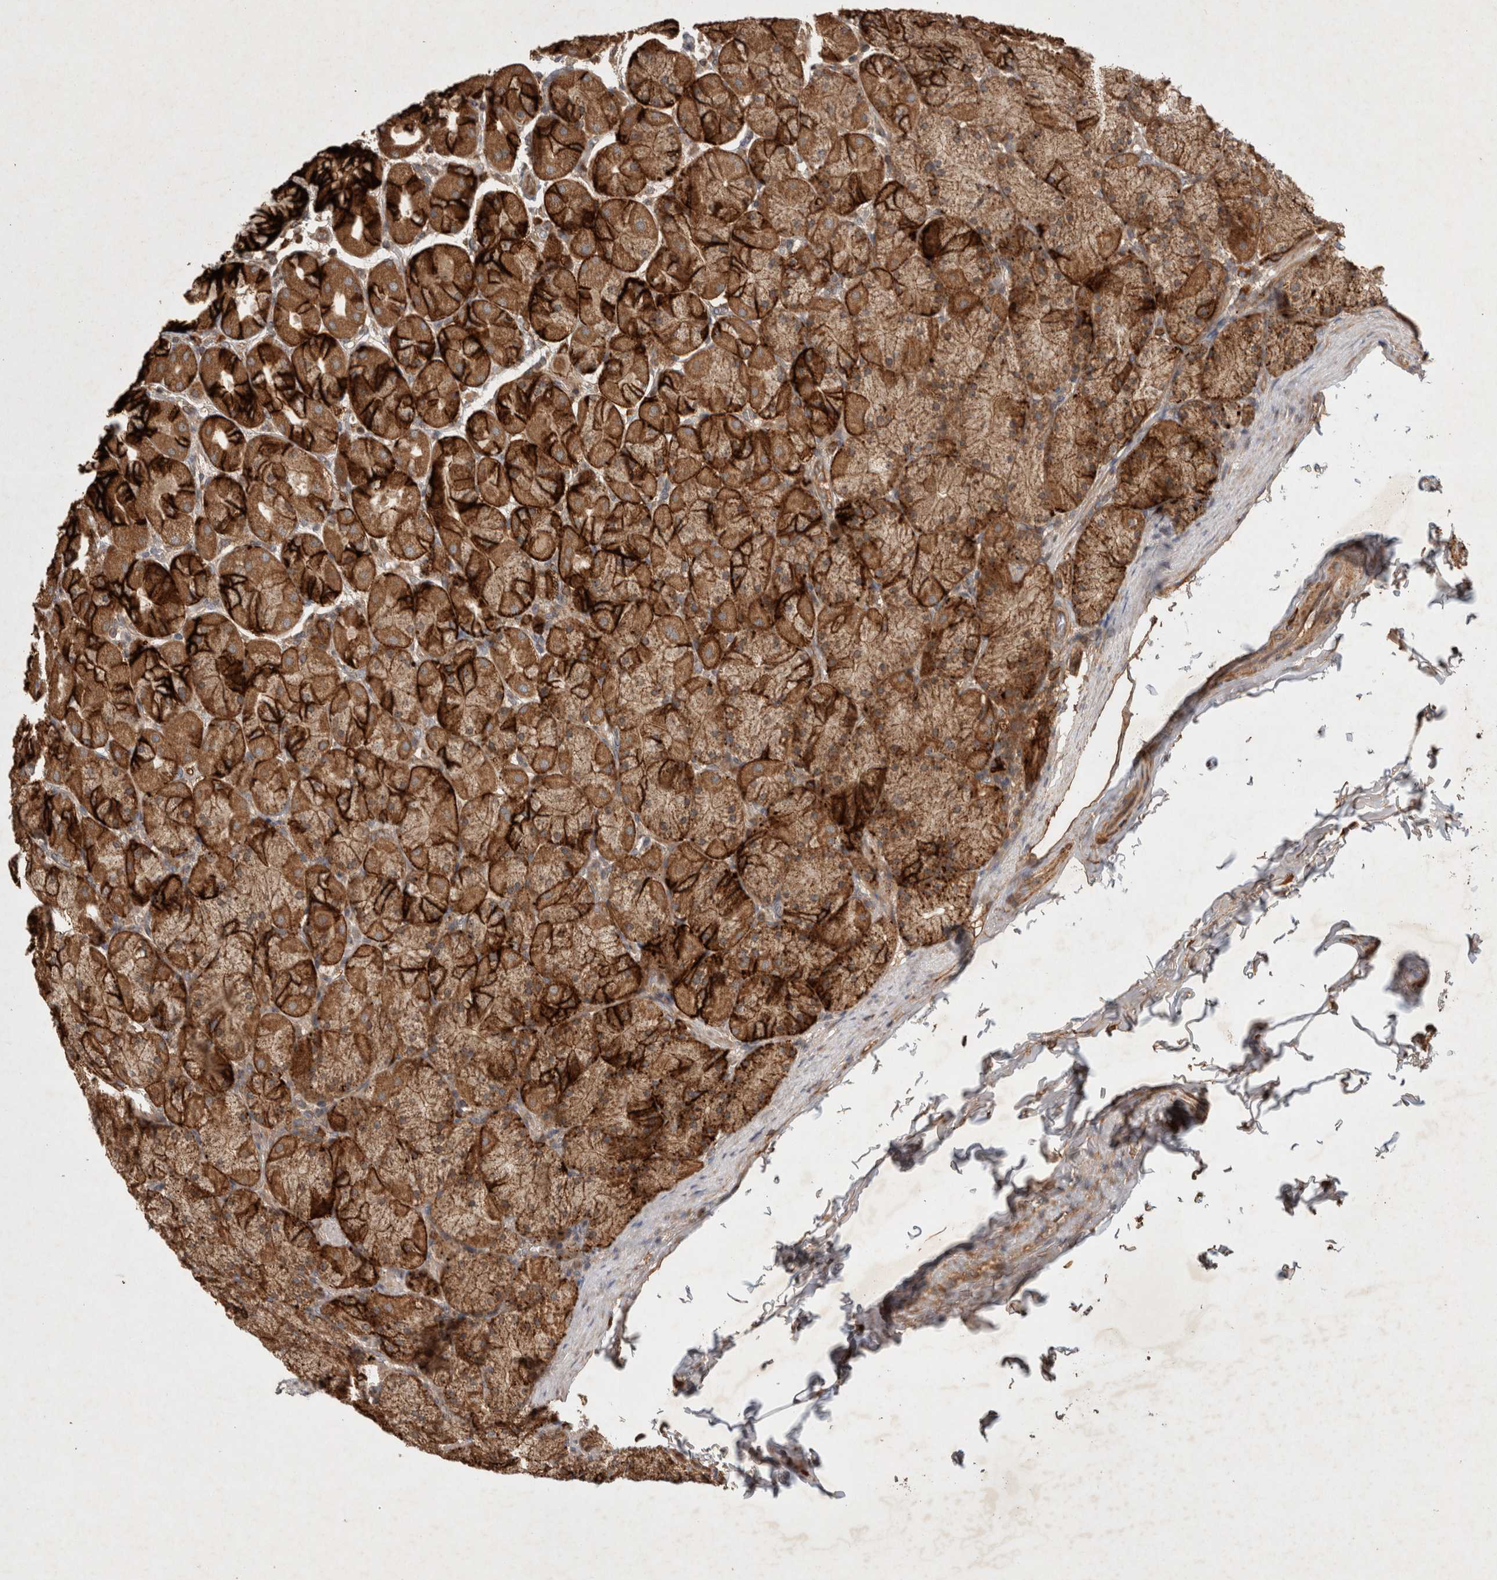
{"staining": {"intensity": "strong", "quantity": ">75%", "location": "cytoplasmic/membranous"}, "tissue": "stomach", "cell_type": "Glandular cells", "image_type": "normal", "snomed": [{"axis": "morphology", "description": "Normal tissue, NOS"}, {"axis": "topography", "description": "Stomach, upper"}], "caption": "The image exhibits a brown stain indicating the presence of a protein in the cytoplasmic/membranous of glandular cells in stomach. (brown staining indicates protein expression, while blue staining denotes nuclei).", "gene": "SERAC1", "patient": {"sex": "female", "age": 56}}